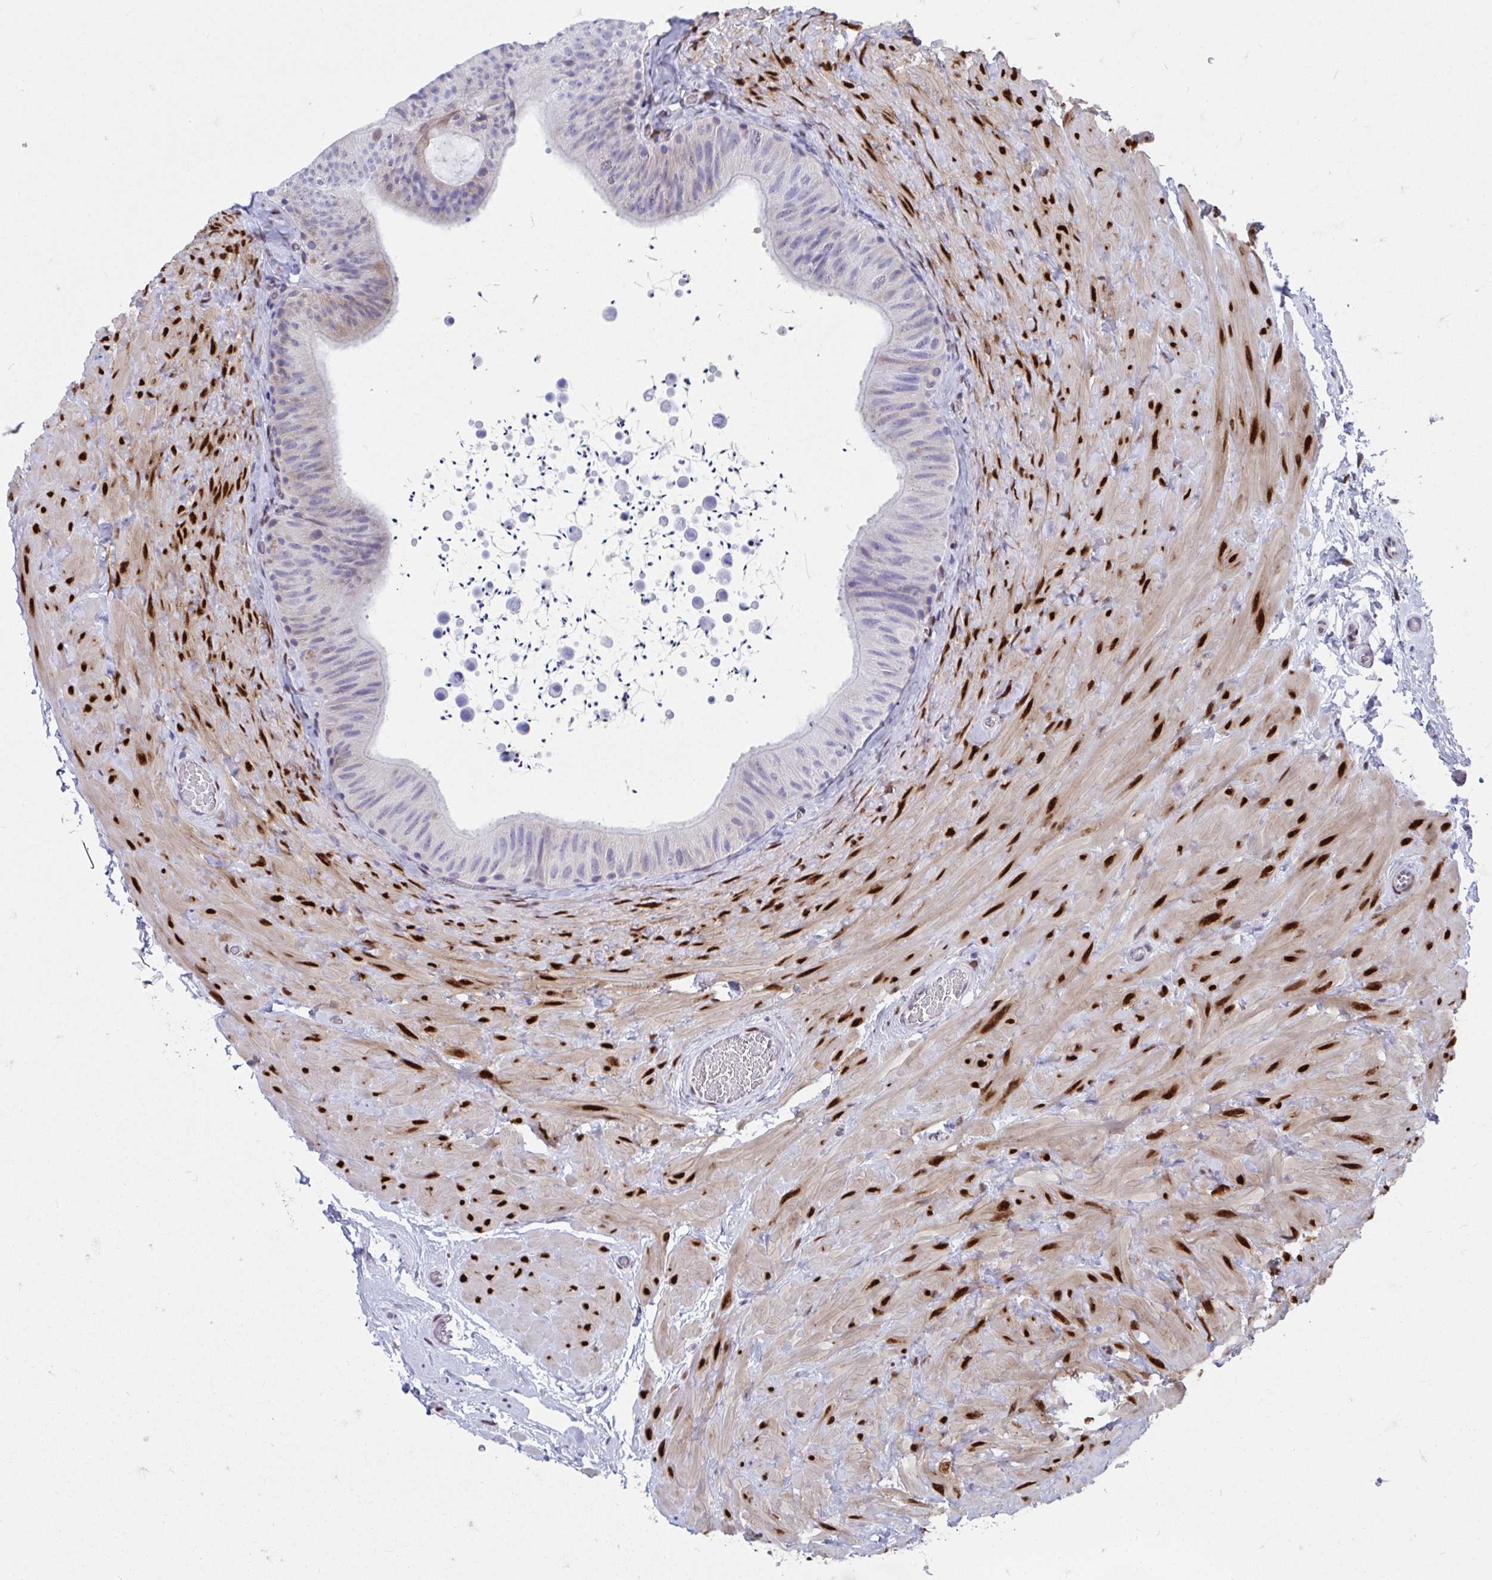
{"staining": {"intensity": "weak", "quantity": "<25%", "location": "cytoplasmic/membranous"}, "tissue": "epididymis", "cell_type": "Glandular cells", "image_type": "normal", "snomed": [{"axis": "morphology", "description": "Normal tissue, NOS"}, {"axis": "topography", "description": "Epididymis, spermatic cord, NOS"}, {"axis": "topography", "description": "Epididymis"}], "caption": "High magnification brightfield microscopy of normal epididymis stained with DAB (brown) and counterstained with hematoxylin (blue): glandular cells show no significant expression. (DAB (3,3'-diaminobenzidine) immunohistochemistry, high magnification).", "gene": "RBPMS", "patient": {"sex": "male", "age": 31}}